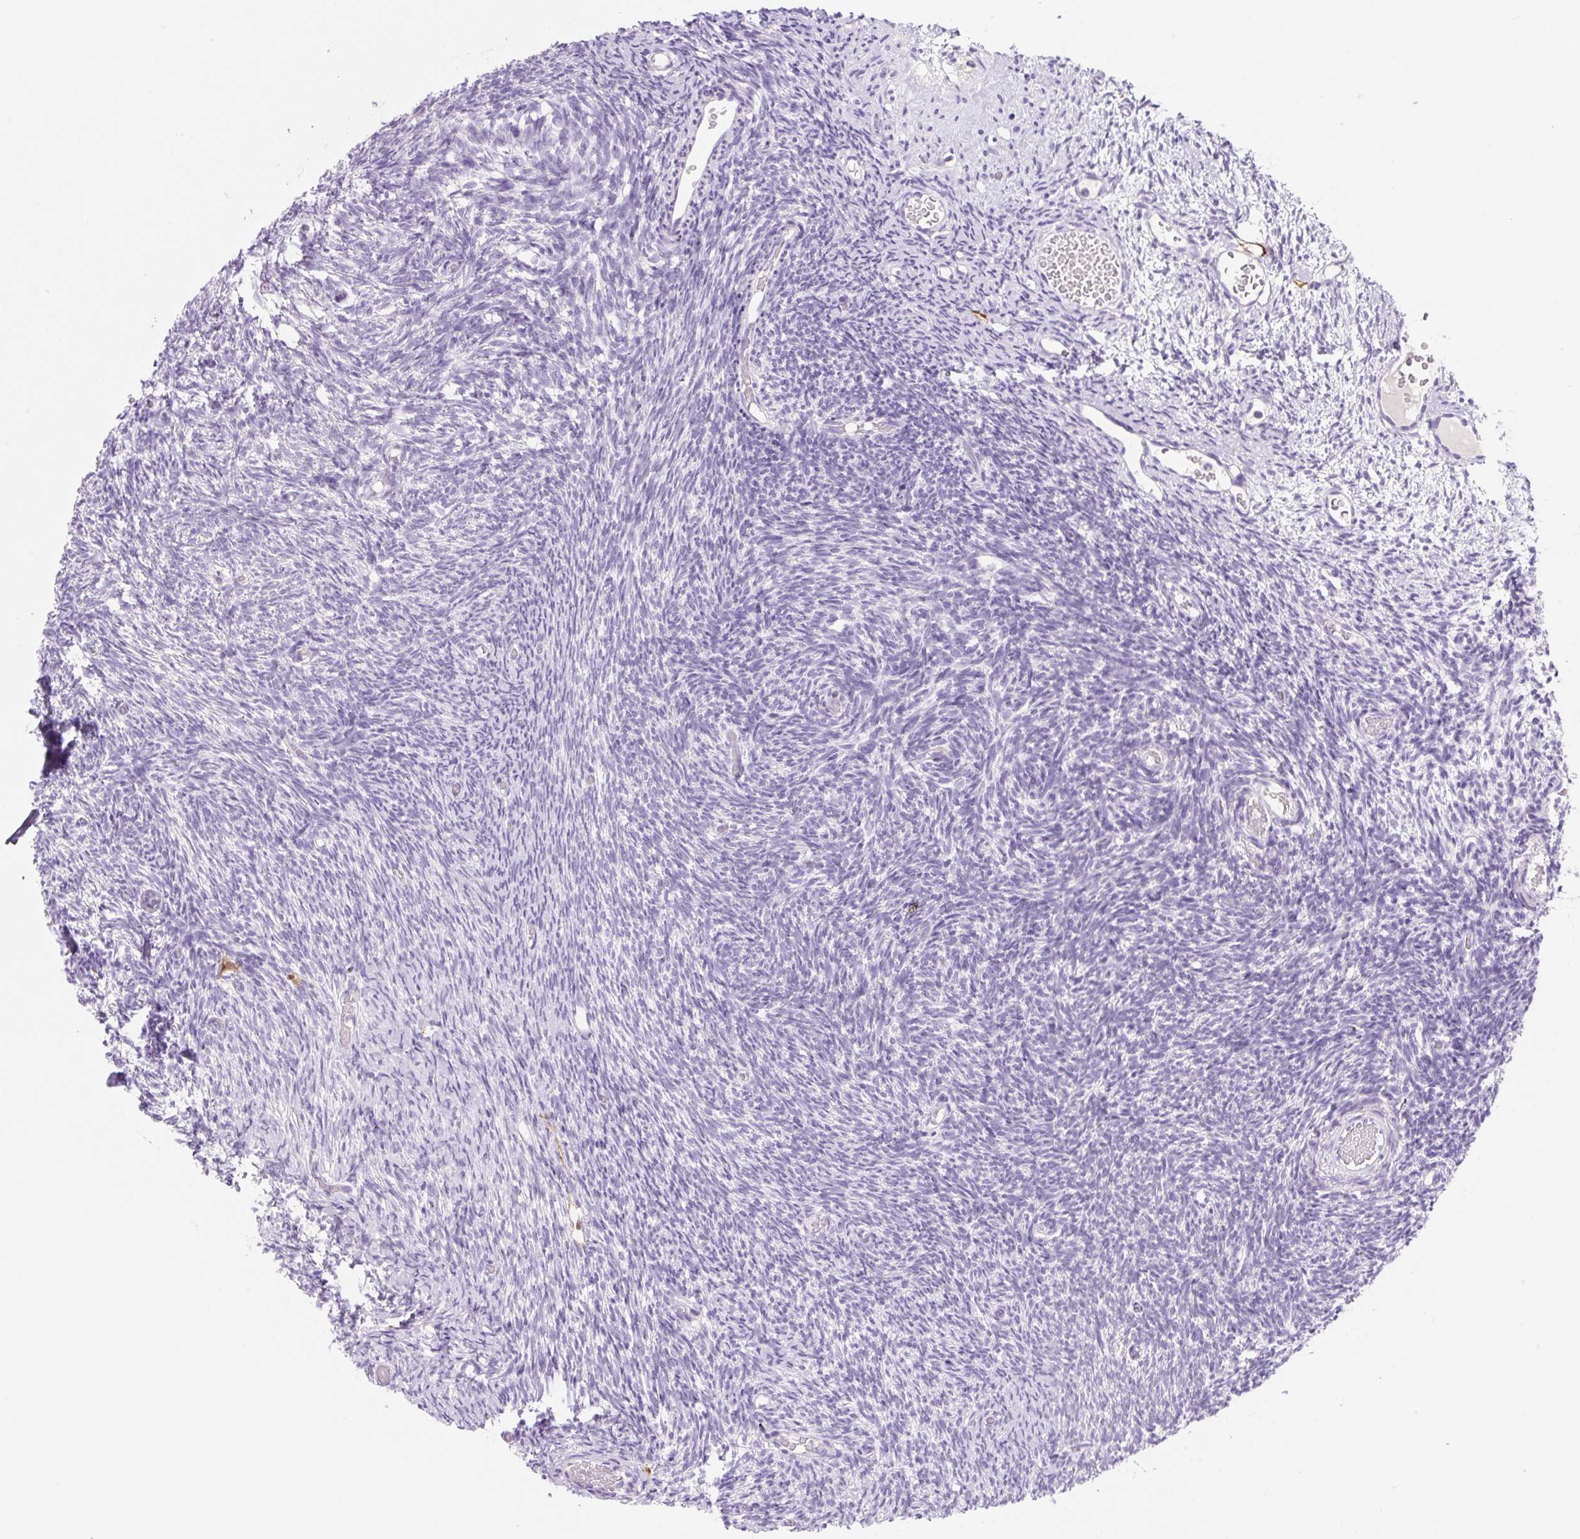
{"staining": {"intensity": "negative", "quantity": "none", "location": "none"}, "tissue": "ovary", "cell_type": "Follicle cells", "image_type": "normal", "snomed": [{"axis": "morphology", "description": "Normal tissue, NOS"}, {"axis": "topography", "description": "Ovary"}], "caption": "IHC of benign ovary displays no expression in follicle cells.", "gene": "FABP5", "patient": {"sex": "female", "age": 39}}